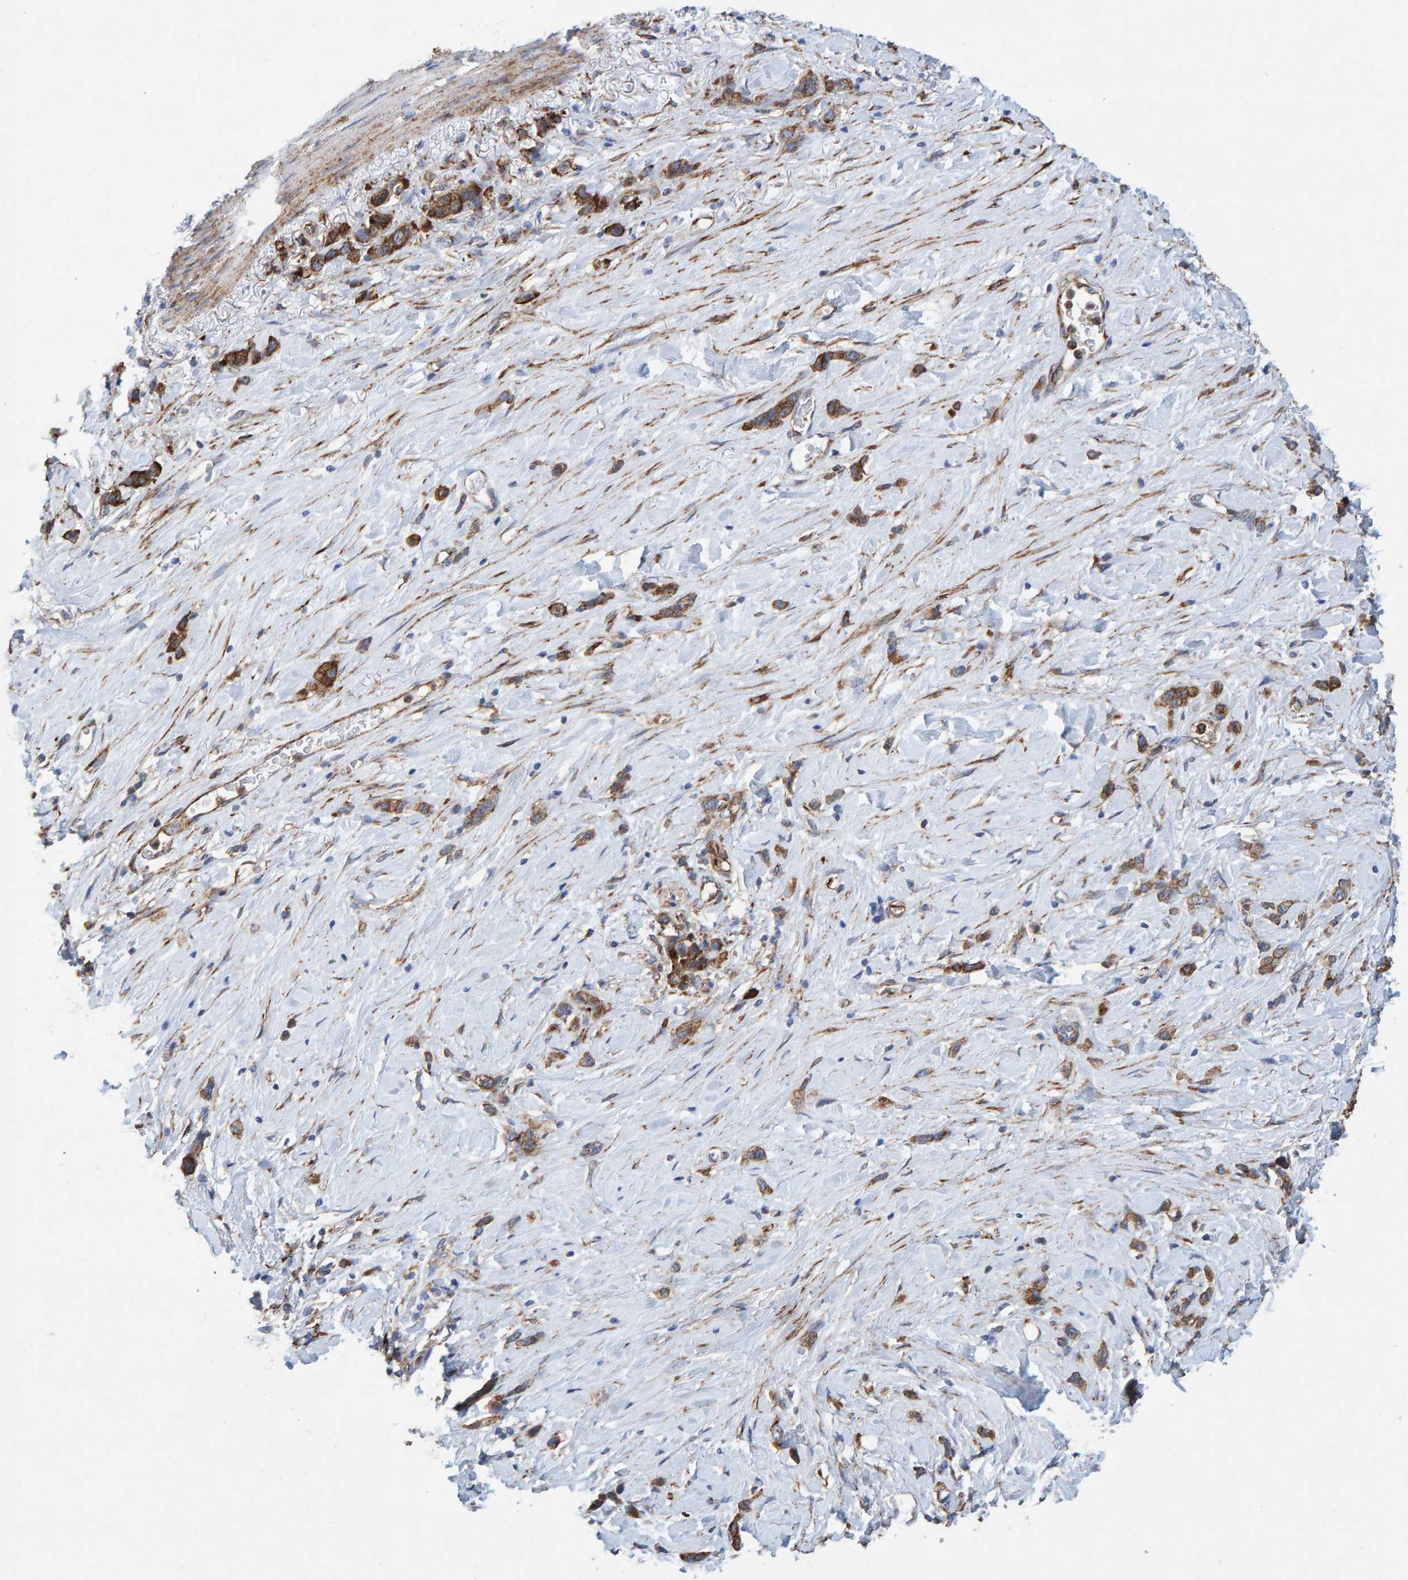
{"staining": {"intensity": "strong", "quantity": ">75%", "location": "cytoplasmic/membranous"}, "tissue": "stomach cancer", "cell_type": "Tumor cells", "image_type": "cancer", "snomed": [{"axis": "morphology", "description": "Normal tissue, NOS"}, {"axis": "morphology", "description": "Adenocarcinoma, NOS"}, {"axis": "morphology", "description": "Adenocarcinoma, High grade"}, {"axis": "topography", "description": "Stomach, upper"}, {"axis": "topography", "description": "Stomach"}], "caption": "A histopathology image of adenocarcinoma (stomach) stained for a protein demonstrates strong cytoplasmic/membranous brown staining in tumor cells.", "gene": "MVP", "patient": {"sex": "female", "age": 65}}